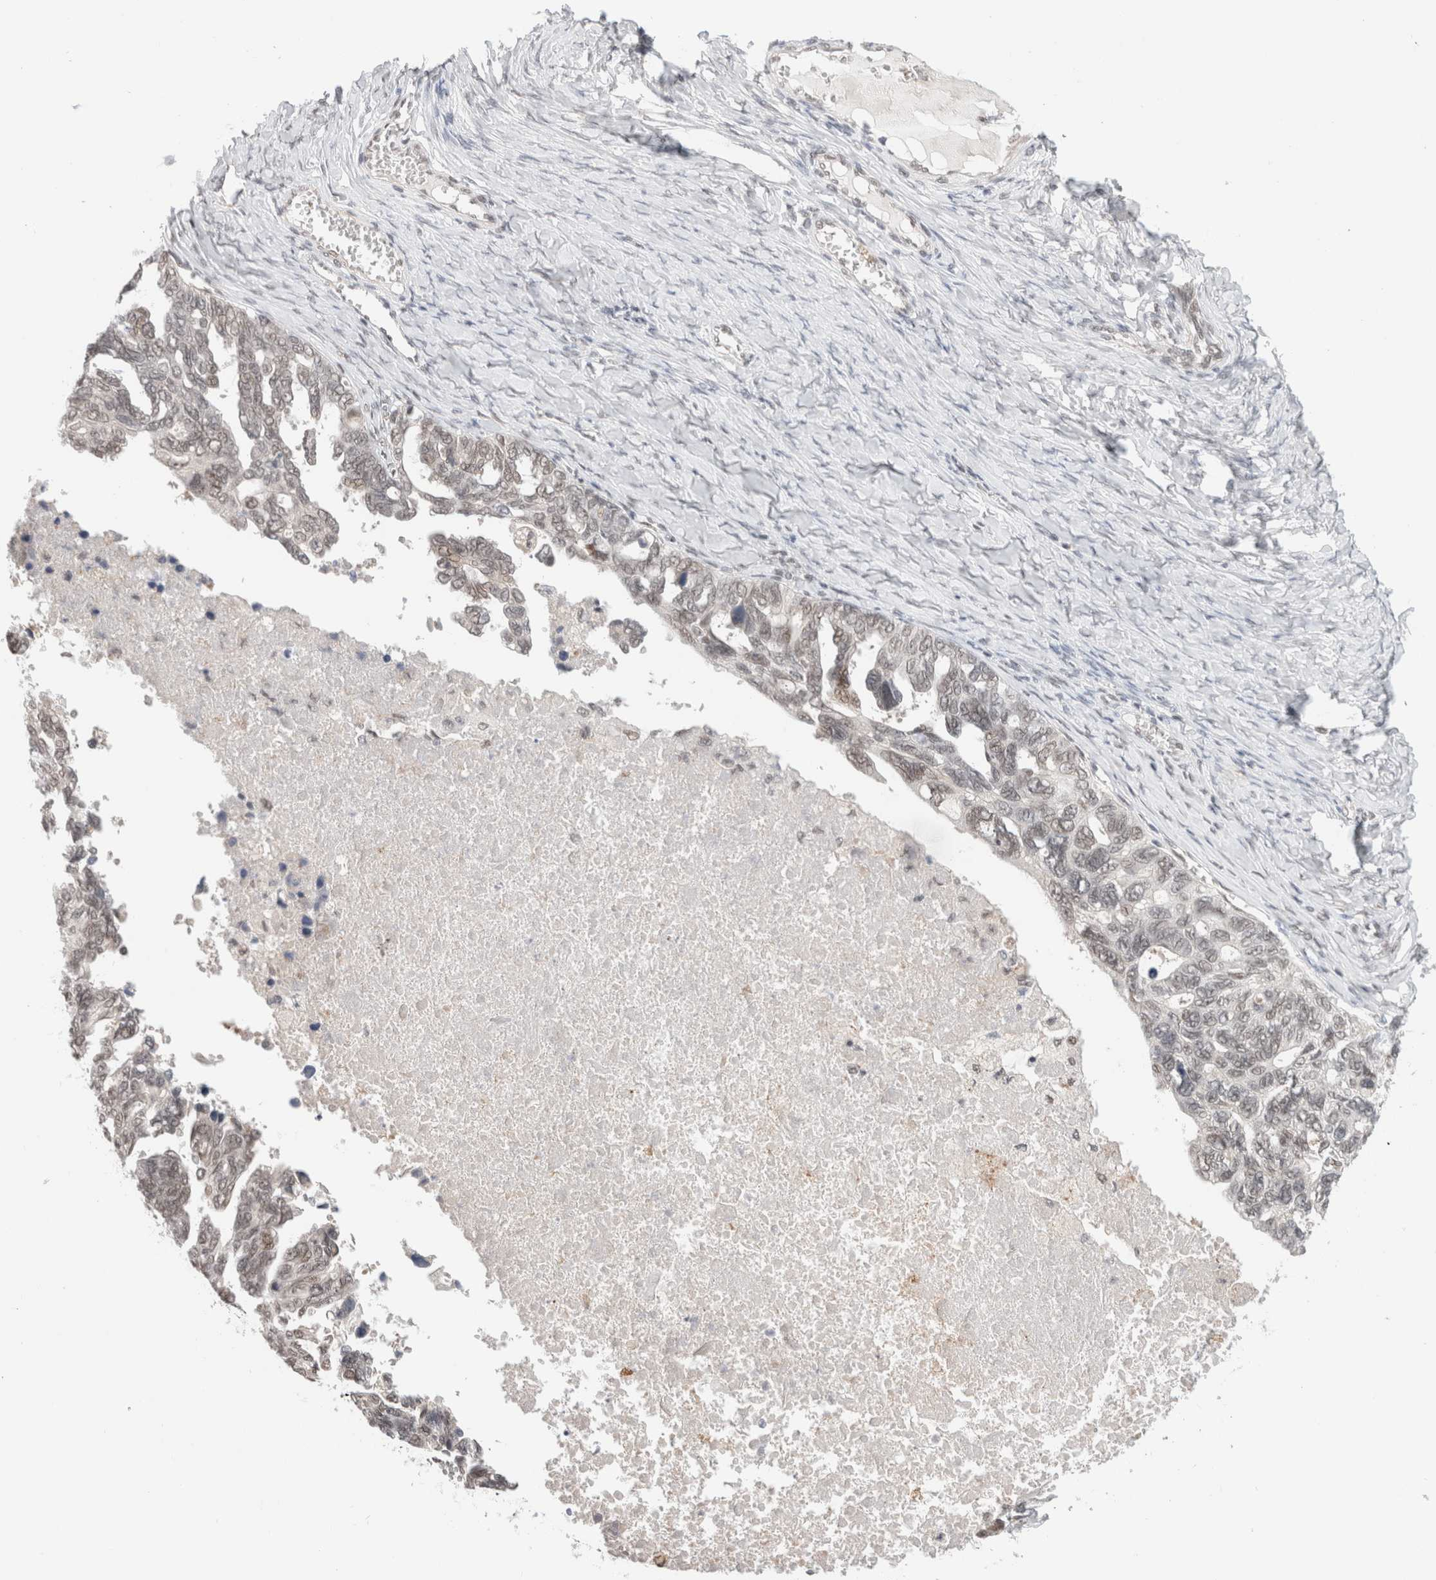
{"staining": {"intensity": "weak", "quantity": "25%-75%", "location": "nuclear"}, "tissue": "ovarian cancer", "cell_type": "Tumor cells", "image_type": "cancer", "snomed": [{"axis": "morphology", "description": "Cystadenocarcinoma, serous, NOS"}, {"axis": "topography", "description": "Ovary"}], "caption": "Approximately 25%-75% of tumor cells in ovarian cancer (serous cystadenocarcinoma) show weak nuclear protein expression as visualized by brown immunohistochemical staining.", "gene": "GATAD2A", "patient": {"sex": "female", "age": 79}}